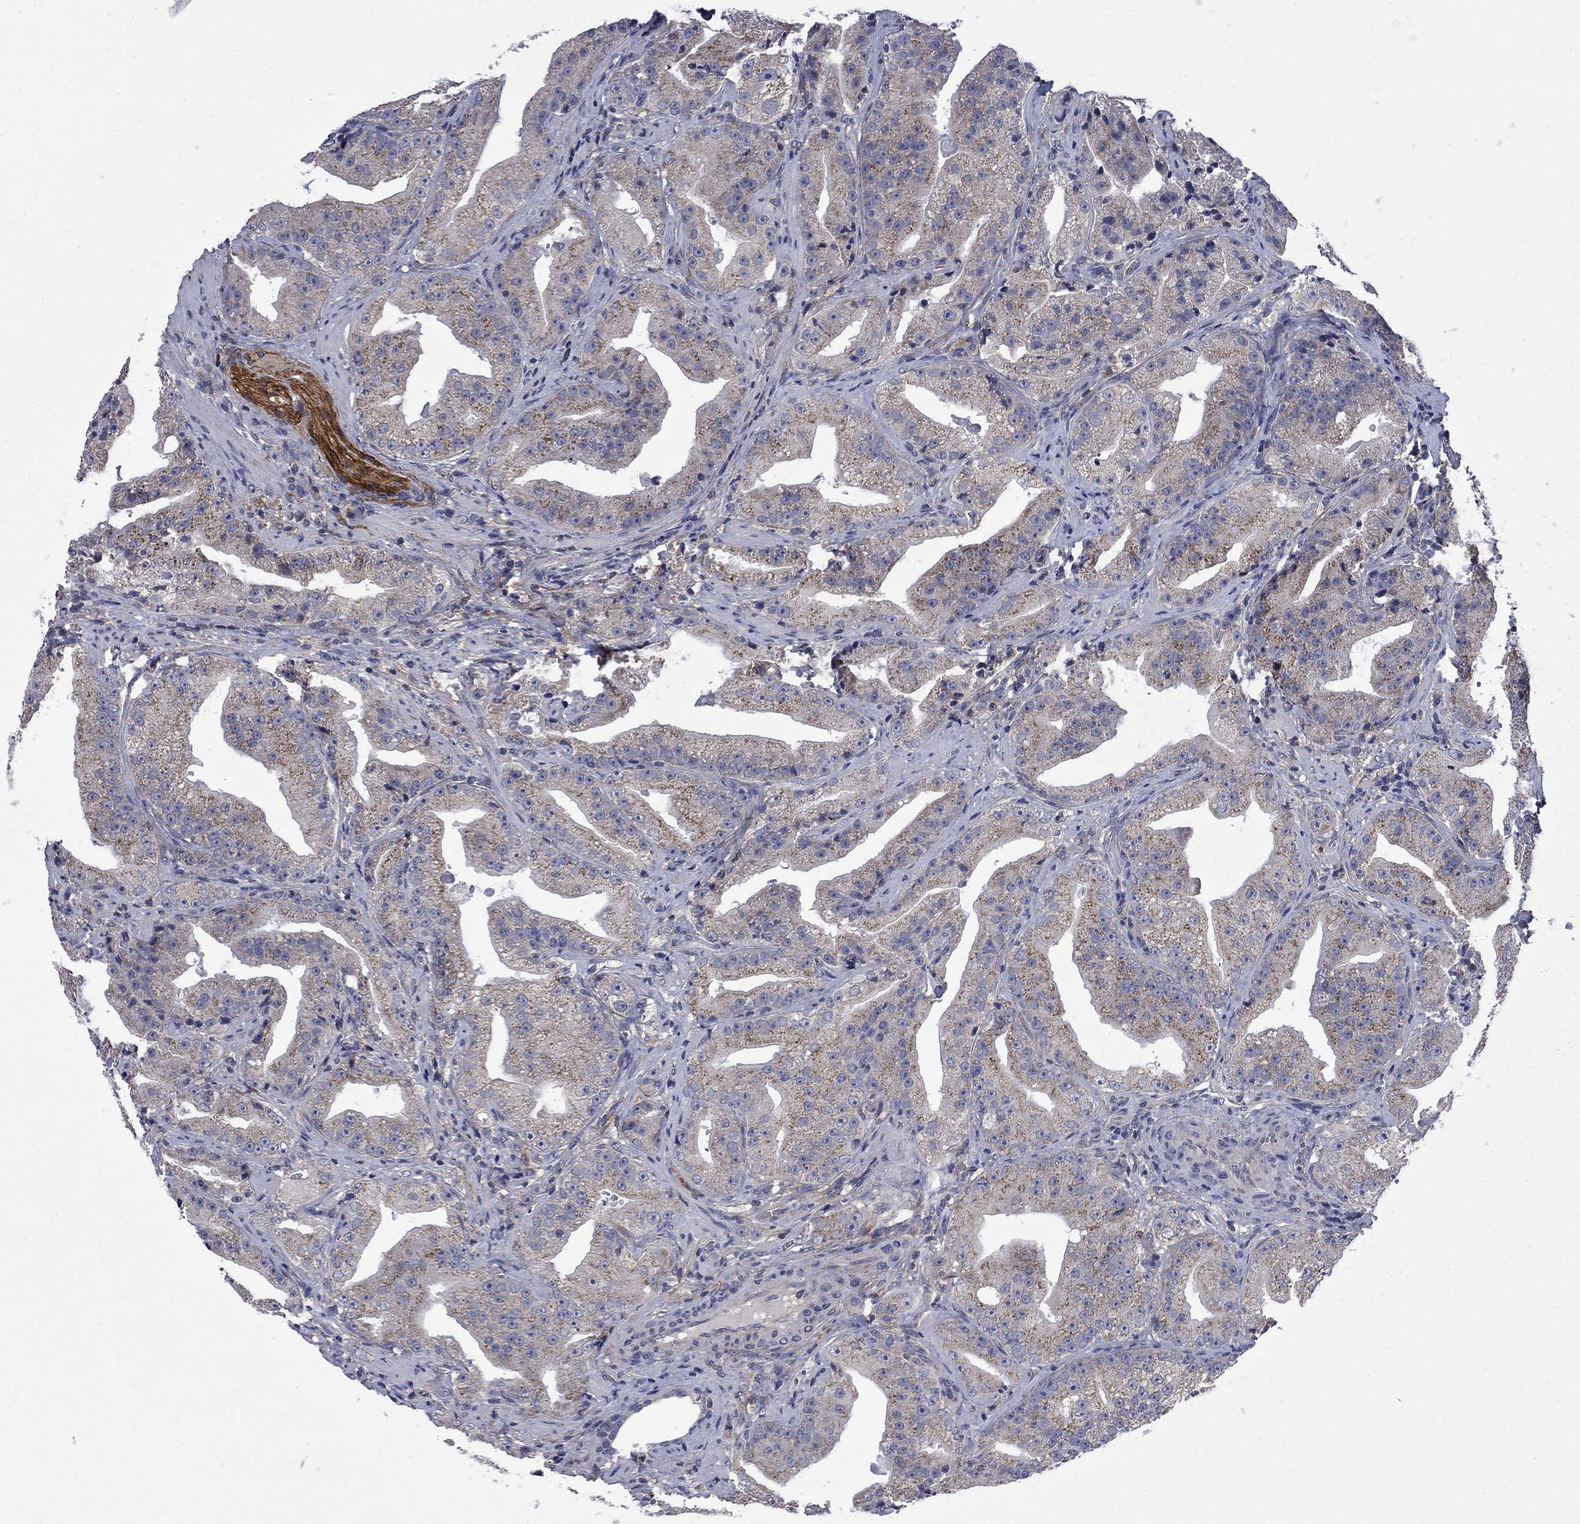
{"staining": {"intensity": "moderate", "quantity": "25%-75%", "location": "cytoplasmic/membranous"}, "tissue": "prostate cancer", "cell_type": "Tumor cells", "image_type": "cancer", "snomed": [{"axis": "morphology", "description": "Adenocarcinoma, Low grade"}, {"axis": "topography", "description": "Prostate"}], "caption": "IHC (DAB) staining of adenocarcinoma (low-grade) (prostate) exhibits moderate cytoplasmic/membranous protein positivity in about 25%-75% of tumor cells. Nuclei are stained in blue.", "gene": "HSPA12A", "patient": {"sex": "male", "age": 62}}